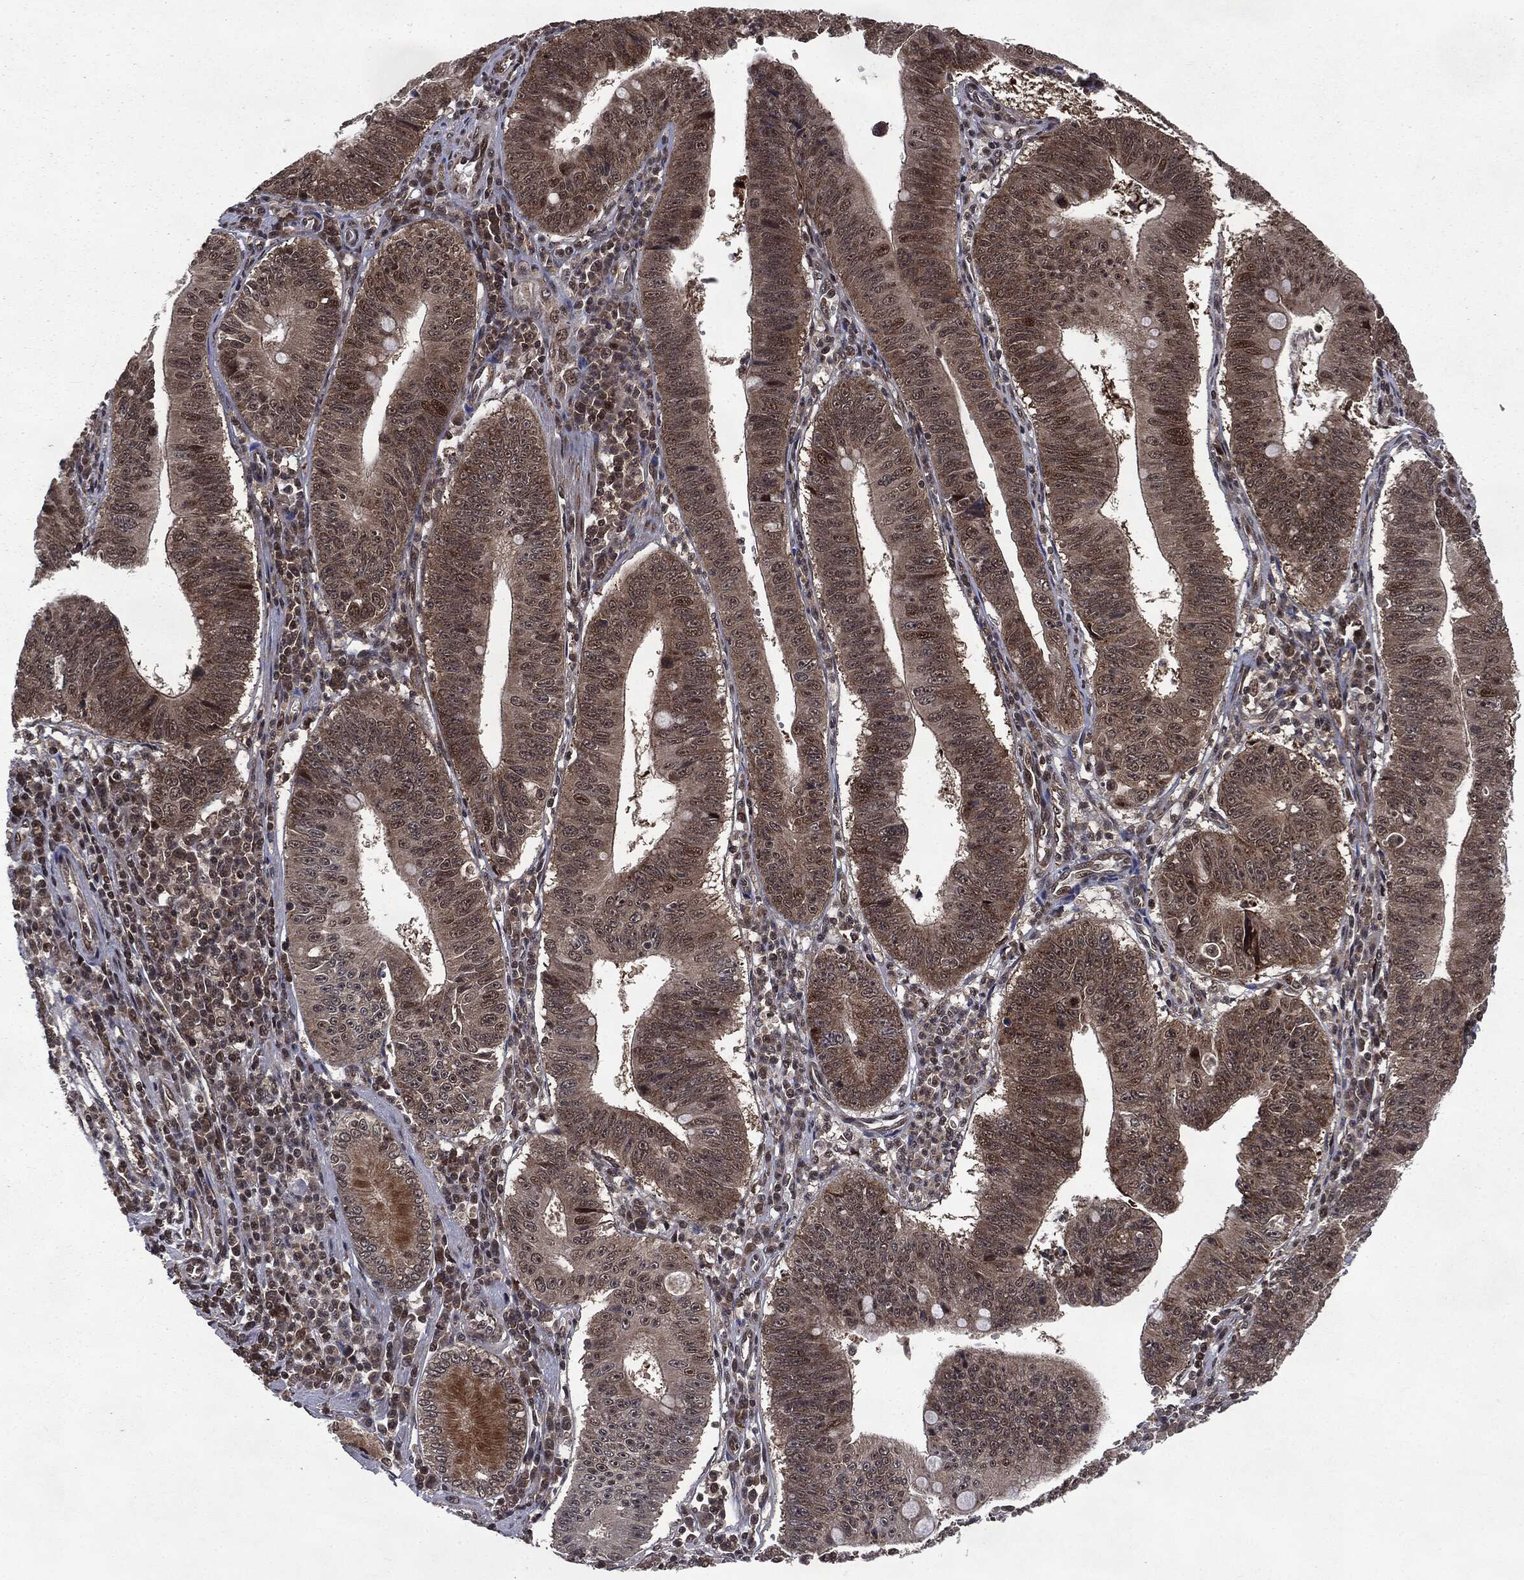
{"staining": {"intensity": "moderate", "quantity": "25%-75%", "location": "cytoplasmic/membranous,nuclear"}, "tissue": "stomach cancer", "cell_type": "Tumor cells", "image_type": "cancer", "snomed": [{"axis": "morphology", "description": "Adenocarcinoma, NOS"}, {"axis": "topography", "description": "Stomach"}], "caption": "Immunohistochemistry of human stomach cancer exhibits medium levels of moderate cytoplasmic/membranous and nuclear positivity in approximately 25%-75% of tumor cells.", "gene": "STAU2", "patient": {"sex": "male", "age": 59}}